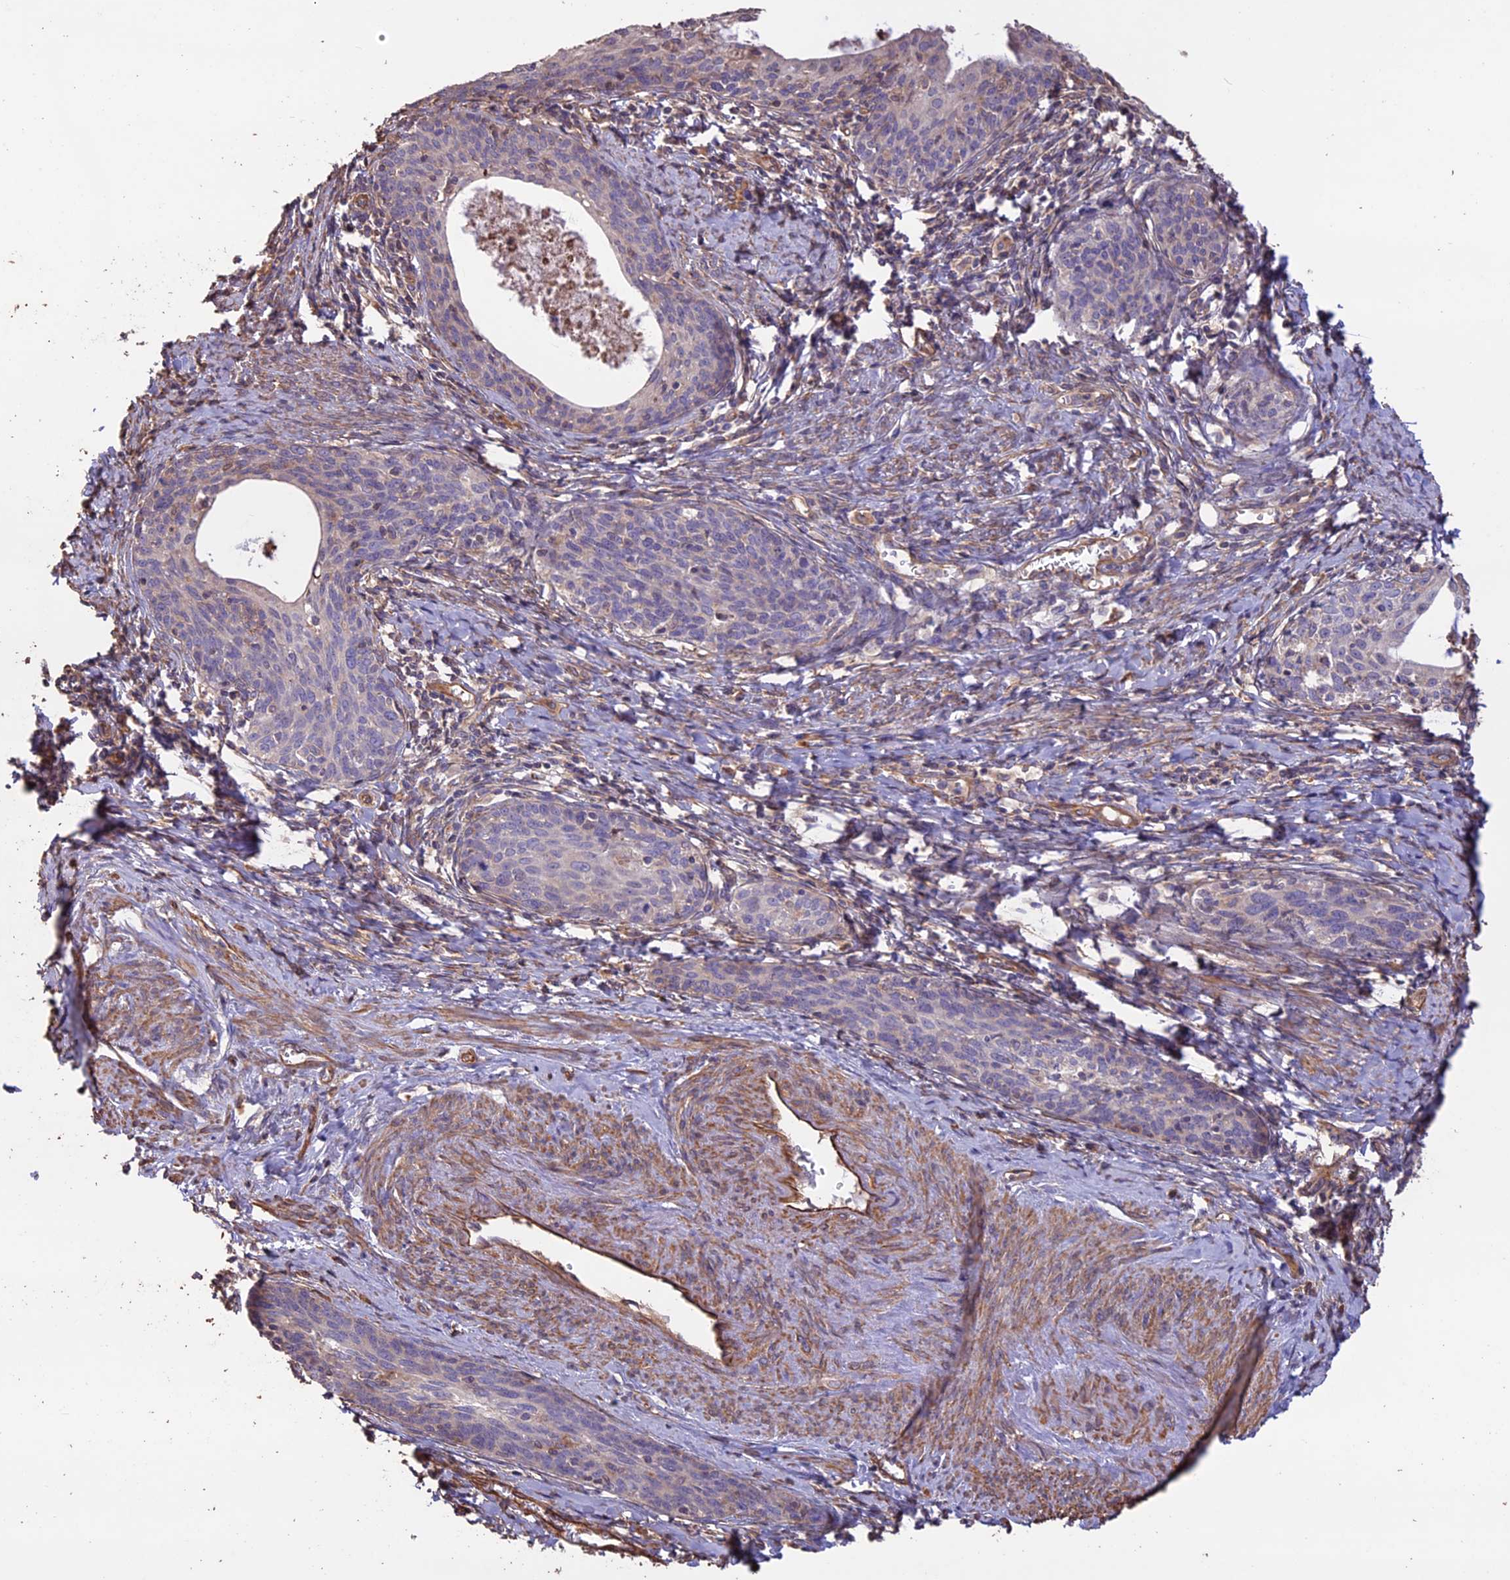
{"staining": {"intensity": "negative", "quantity": "none", "location": "none"}, "tissue": "cervical cancer", "cell_type": "Tumor cells", "image_type": "cancer", "snomed": [{"axis": "morphology", "description": "Squamous cell carcinoma, NOS"}, {"axis": "topography", "description": "Cervix"}], "caption": "This is an IHC image of human cervical cancer. There is no expression in tumor cells.", "gene": "CCDC148", "patient": {"sex": "female", "age": 52}}